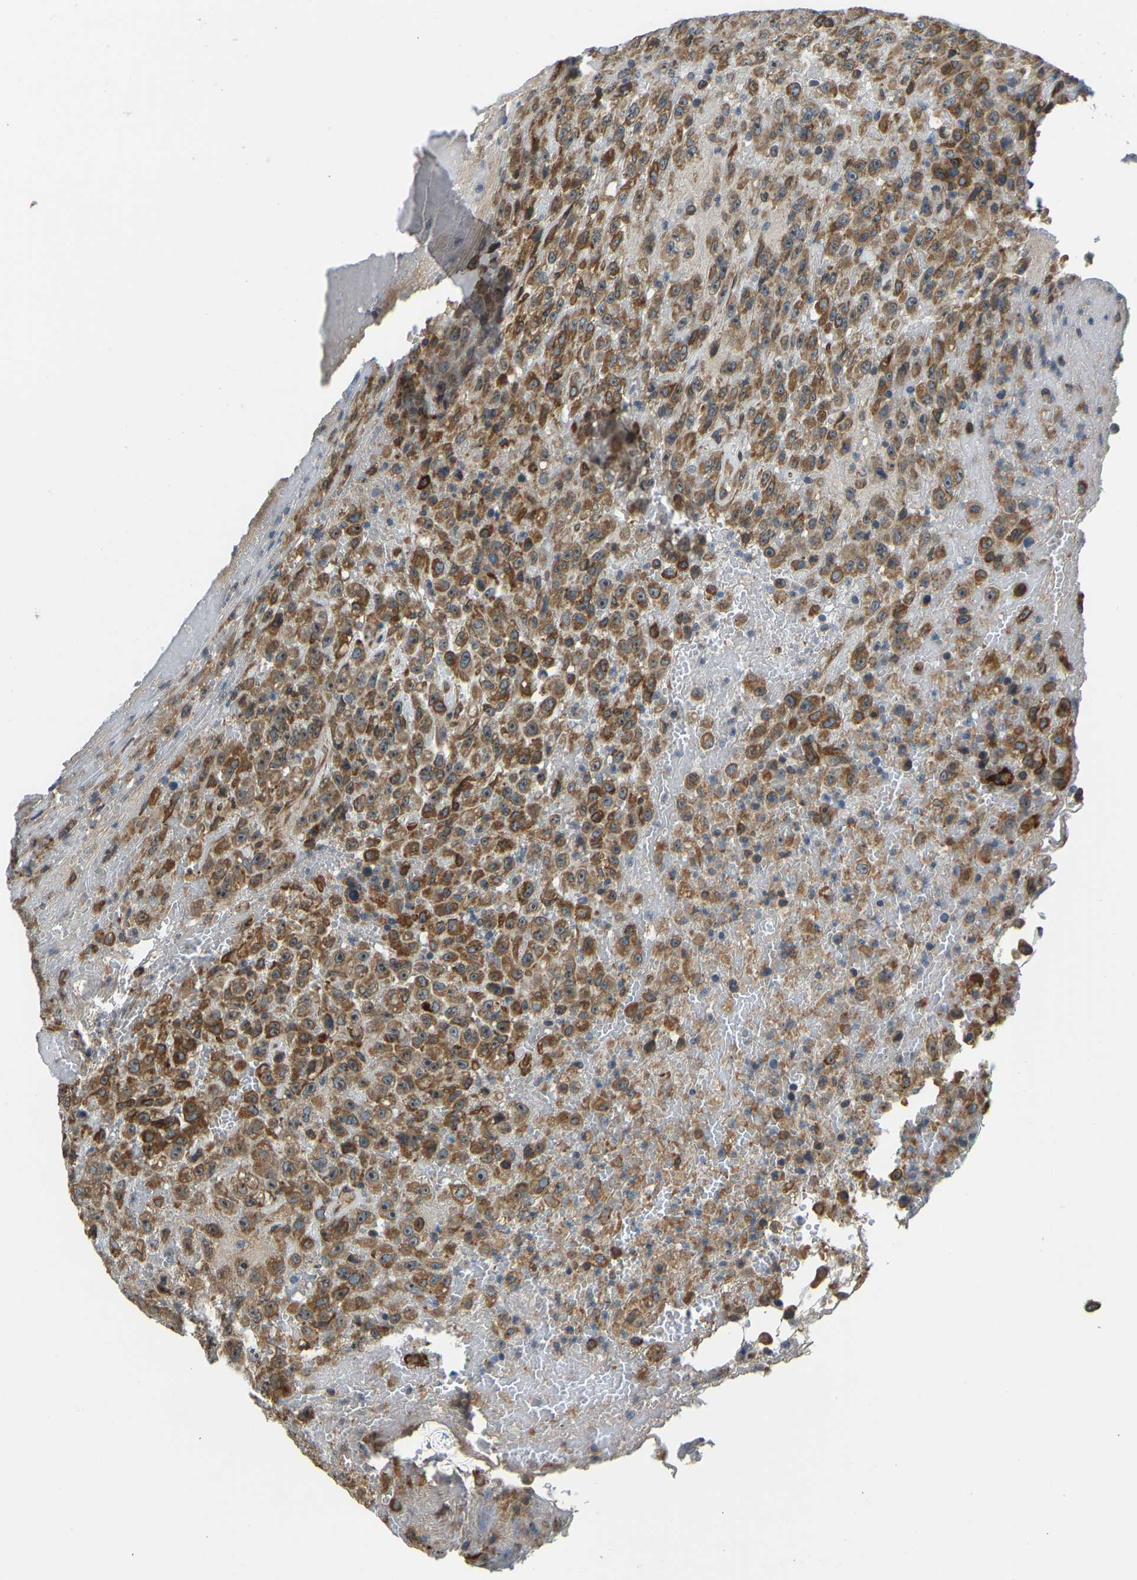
{"staining": {"intensity": "moderate", "quantity": ">75%", "location": "cytoplasmic/membranous,nuclear"}, "tissue": "urothelial cancer", "cell_type": "Tumor cells", "image_type": "cancer", "snomed": [{"axis": "morphology", "description": "Urothelial carcinoma, High grade"}, {"axis": "topography", "description": "Urinary bladder"}], "caption": "Tumor cells demonstrate moderate cytoplasmic/membranous and nuclear positivity in about >75% of cells in urothelial cancer.", "gene": "OS9", "patient": {"sex": "male", "age": 46}}